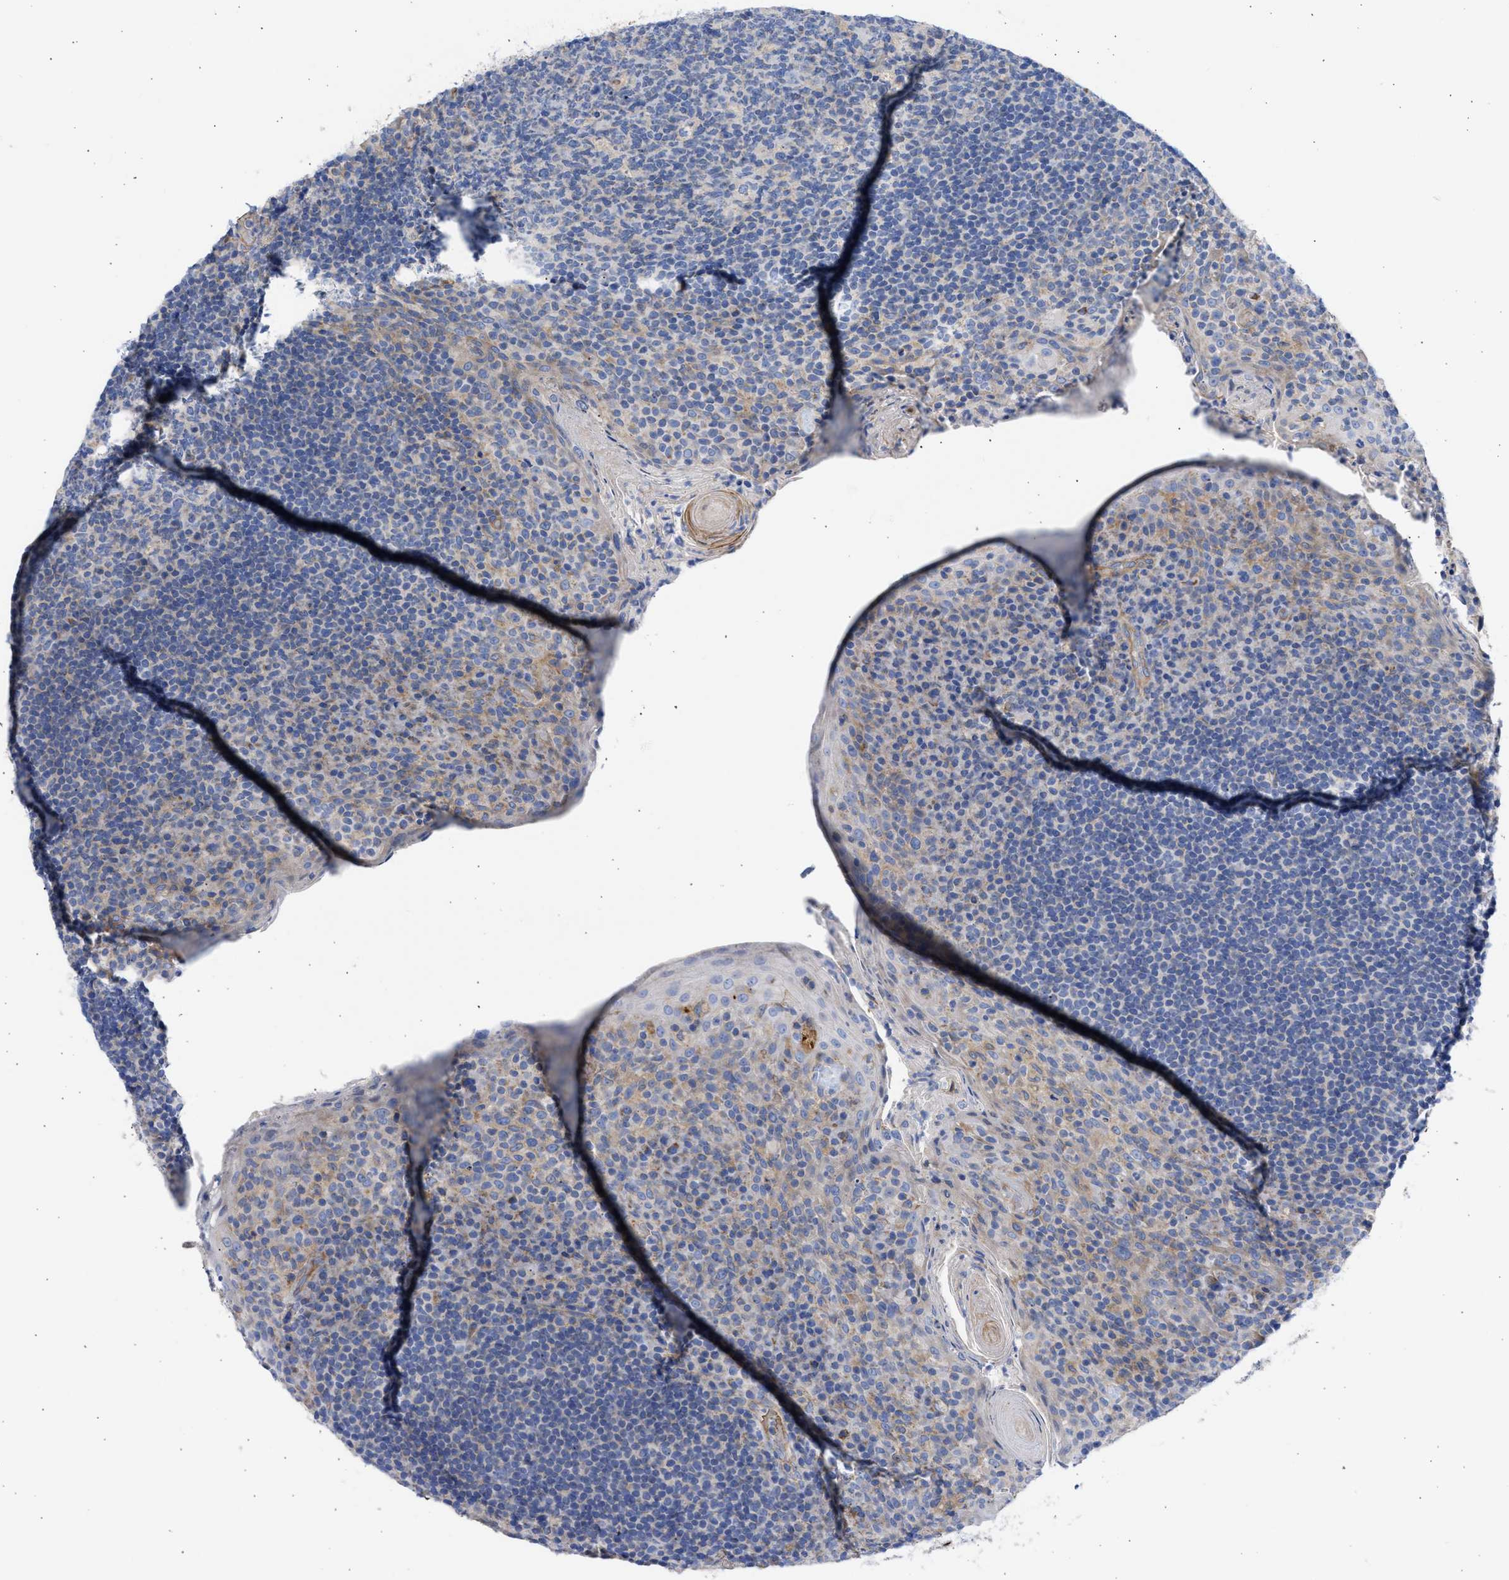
{"staining": {"intensity": "negative", "quantity": "none", "location": "none"}, "tissue": "tonsil", "cell_type": "Germinal center cells", "image_type": "normal", "snomed": [{"axis": "morphology", "description": "Normal tissue, NOS"}, {"axis": "topography", "description": "Tonsil"}], "caption": "Immunohistochemical staining of unremarkable human tonsil displays no significant expression in germinal center cells. (Brightfield microscopy of DAB (3,3'-diaminobenzidine) immunohistochemistry at high magnification).", "gene": "BTG3", "patient": {"sex": "male", "age": 17}}